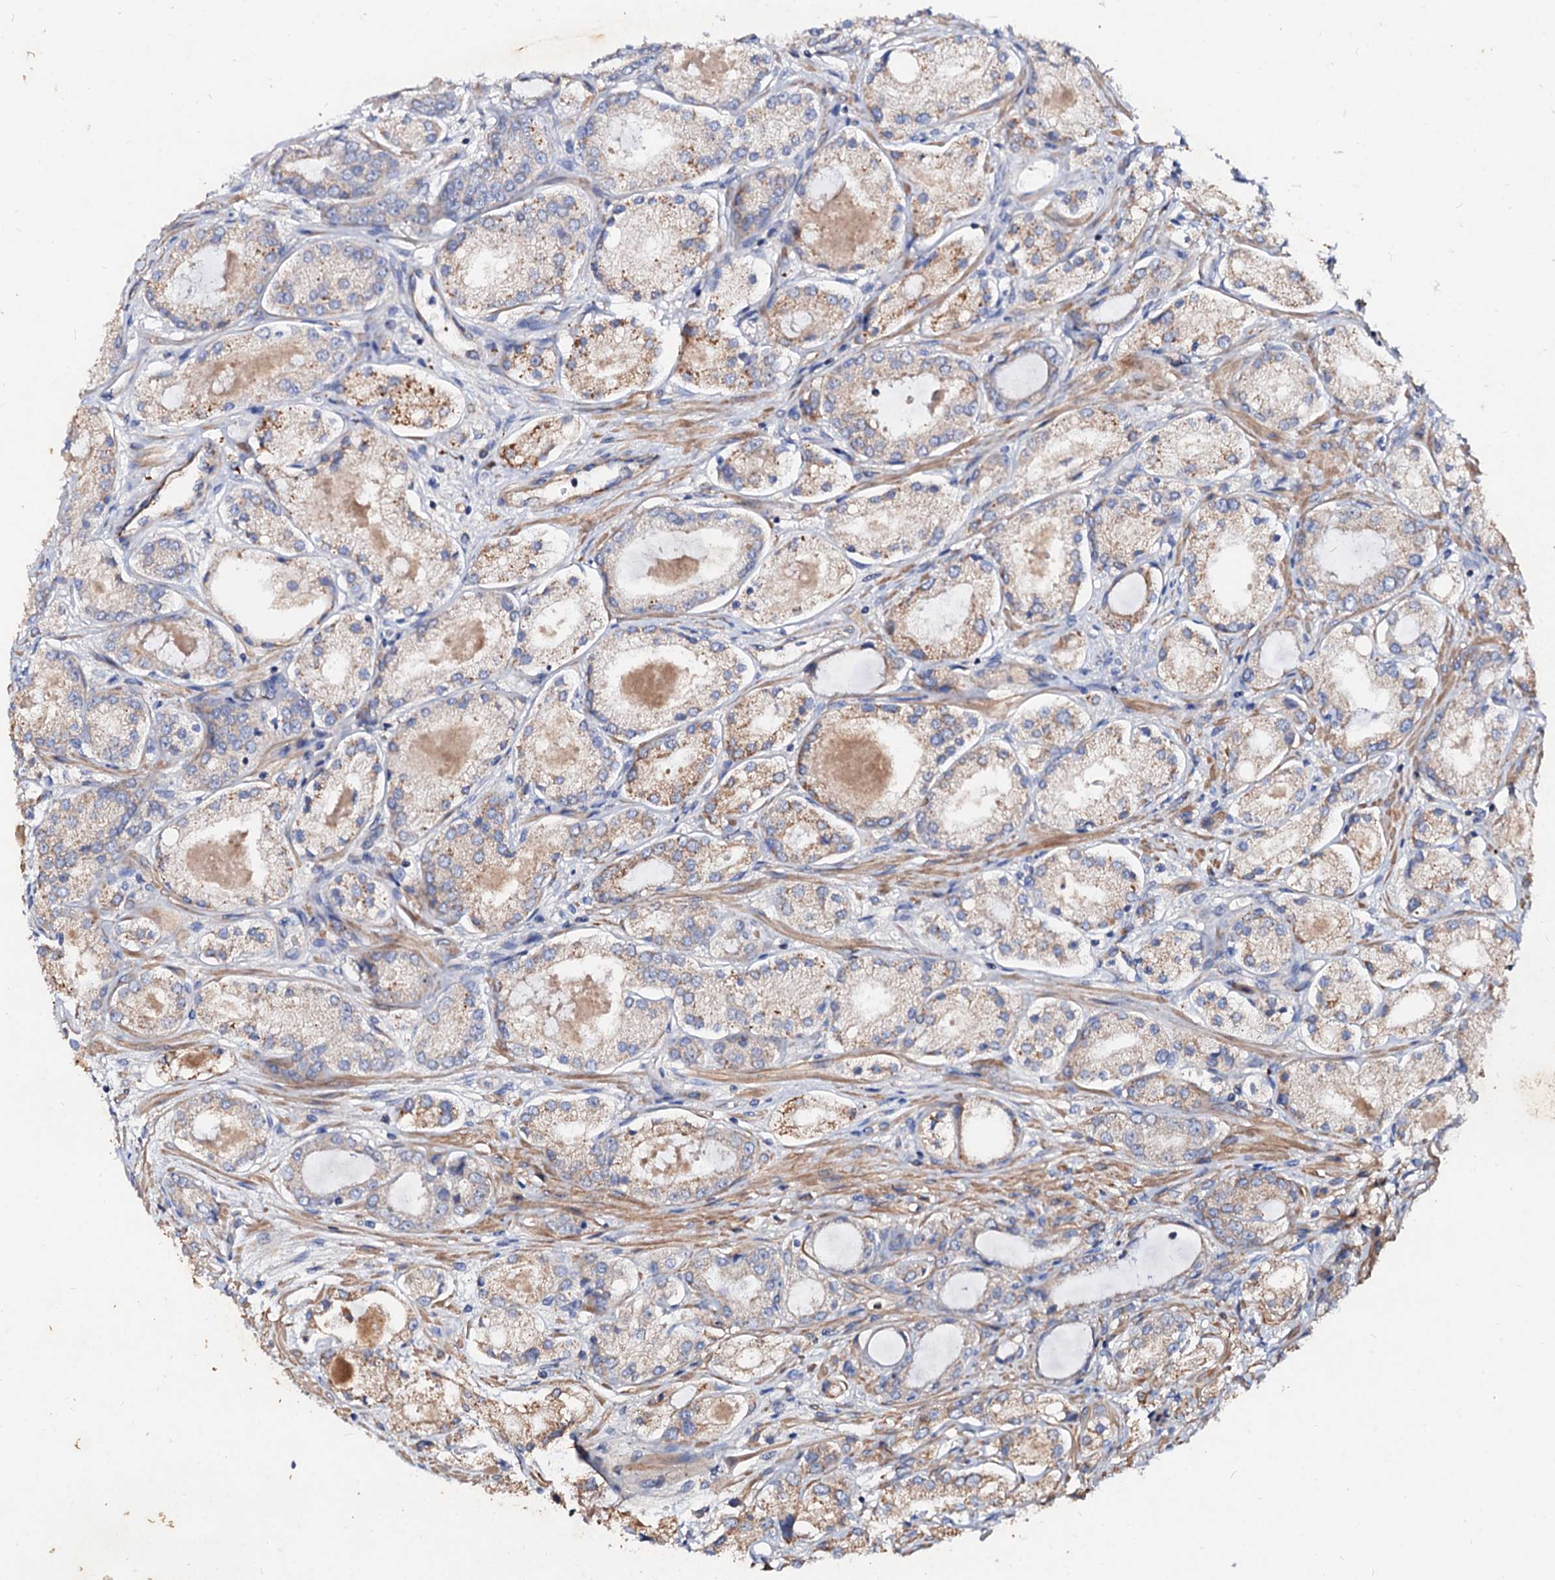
{"staining": {"intensity": "moderate", "quantity": "<25%", "location": "cytoplasmic/membranous"}, "tissue": "prostate cancer", "cell_type": "Tumor cells", "image_type": "cancer", "snomed": [{"axis": "morphology", "description": "Adenocarcinoma, Low grade"}, {"axis": "topography", "description": "Prostate"}], "caption": "A low amount of moderate cytoplasmic/membranous positivity is seen in about <25% of tumor cells in prostate low-grade adenocarcinoma tissue.", "gene": "FIBIN", "patient": {"sex": "male", "age": 68}}